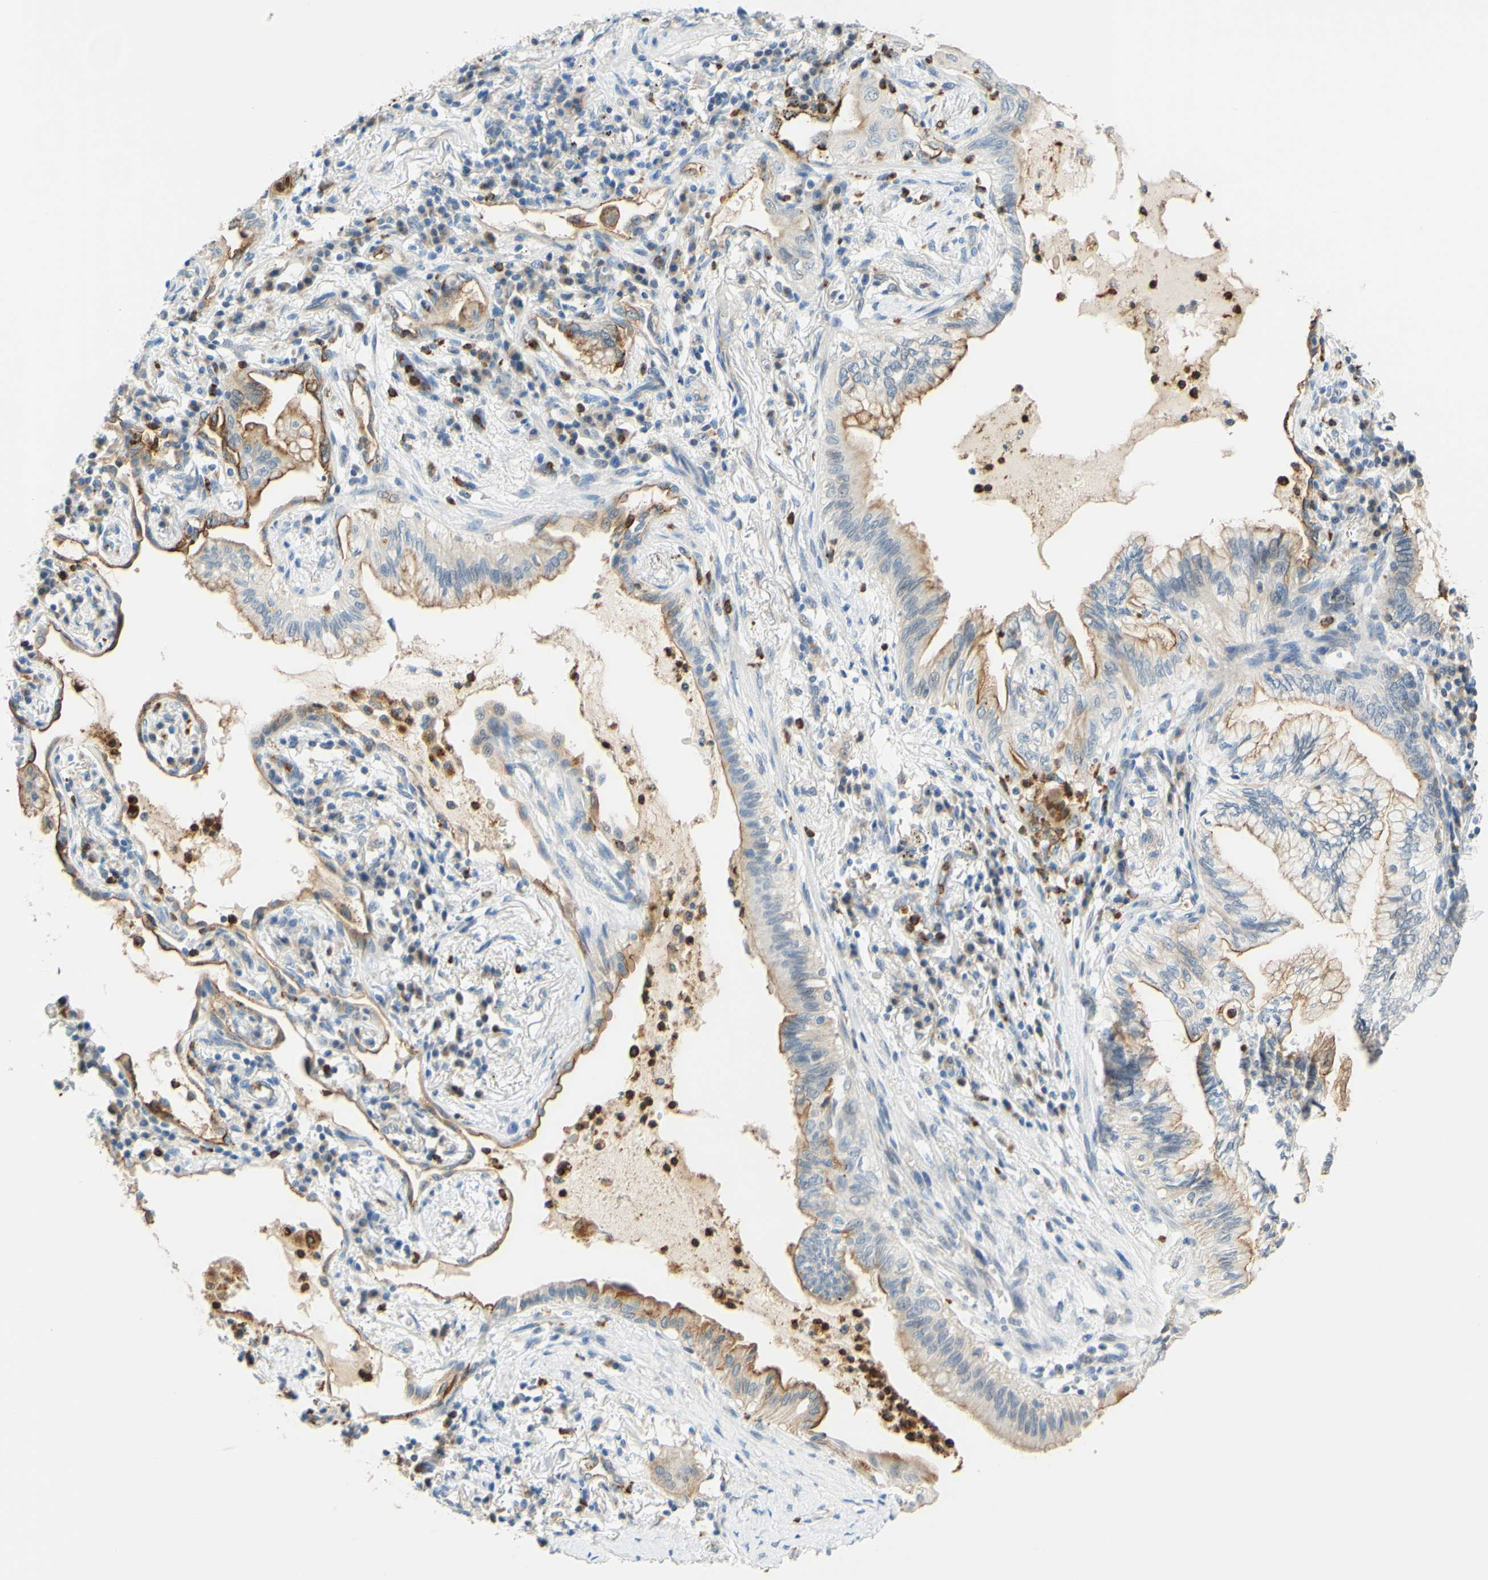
{"staining": {"intensity": "weak", "quantity": "25%-75%", "location": "cytoplasmic/membranous"}, "tissue": "lung cancer", "cell_type": "Tumor cells", "image_type": "cancer", "snomed": [{"axis": "morphology", "description": "Adenocarcinoma, NOS"}, {"axis": "topography", "description": "Lung"}], "caption": "An immunohistochemistry (IHC) histopathology image of neoplastic tissue is shown. Protein staining in brown labels weak cytoplasmic/membranous positivity in lung cancer (adenocarcinoma) within tumor cells.", "gene": "TREM2", "patient": {"sex": "female", "age": 70}}